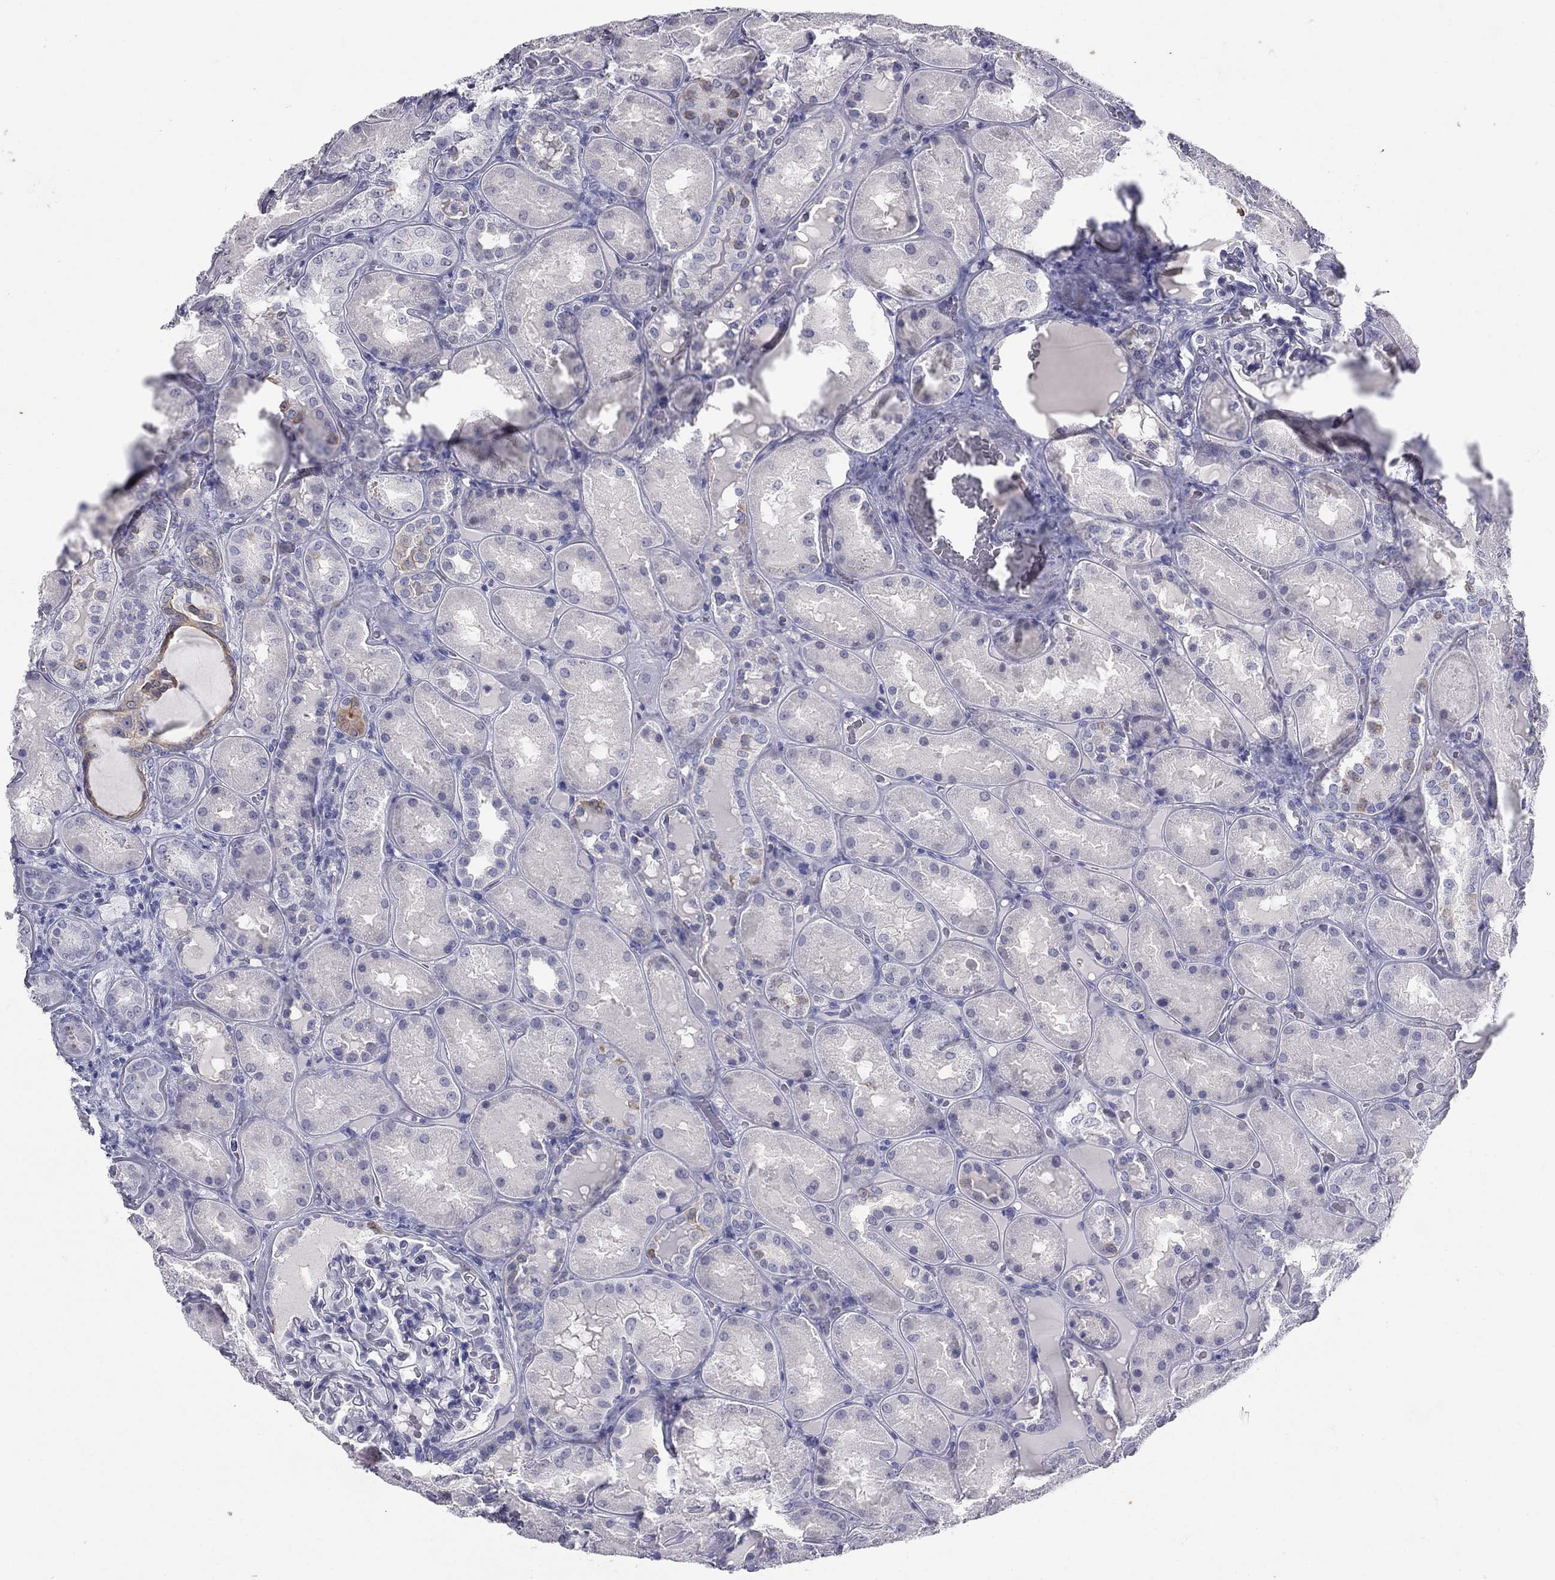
{"staining": {"intensity": "negative", "quantity": "none", "location": "none"}, "tissue": "kidney", "cell_type": "Cells in glomeruli", "image_type": "normal", "snomed": [{"axis": "morphology", "description": "Normal tissue, NOS"}, {"axis": "topography", "description": "Kidney"}], "caption": "IHC of benign human kidney demonstrates no positivity in cells in glomeruli. Nuclei are stained in blue.", "gene": "KRT75", "patient": {"sex": "male", "age": 73}}